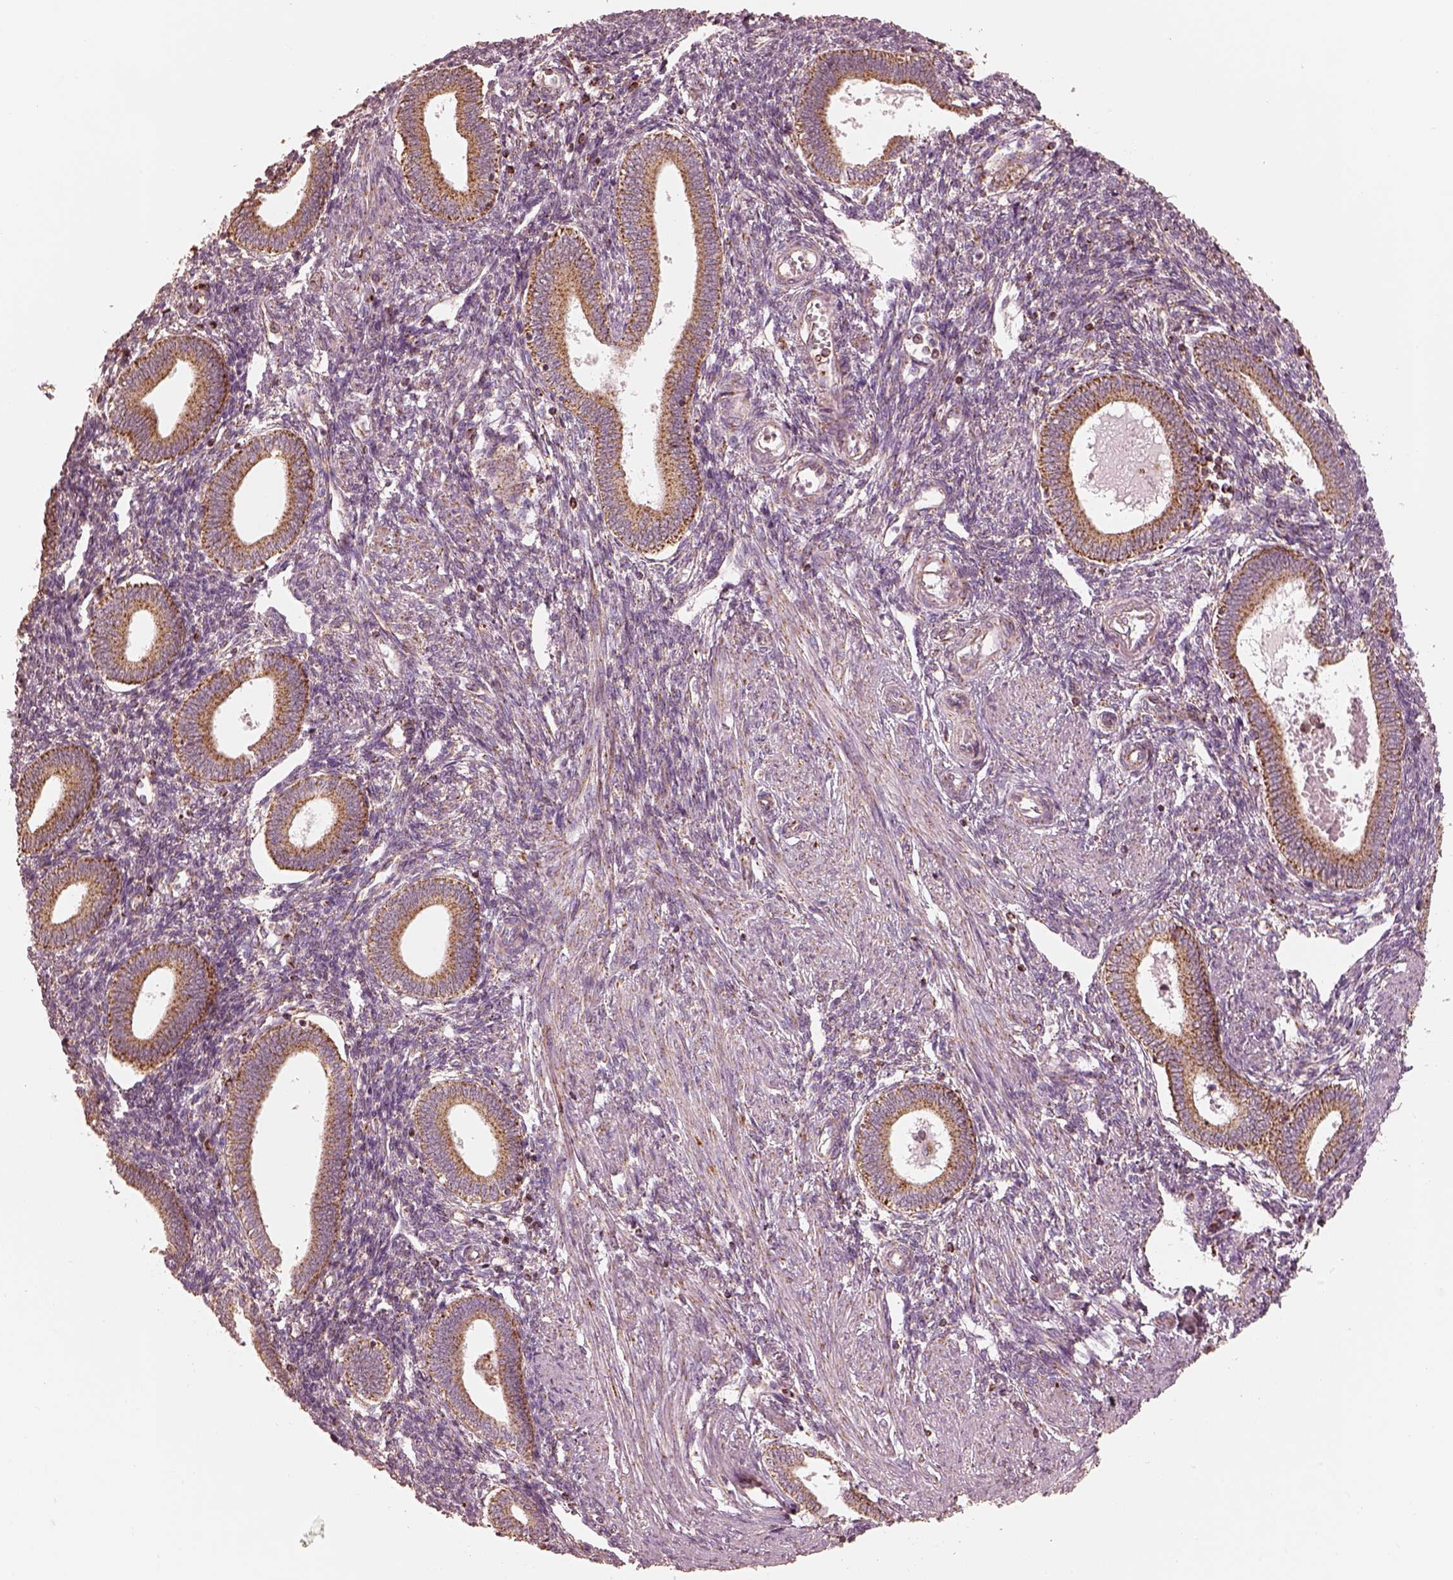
{"staining": {"intensity": "weak", "quantity": "25%-75%", "location": "cytoplasmic/membranous"}, "tissue": "endometrium", "cell_type": "Cells in endometrial stroma", "image_type": "normal", "snomed": [{"axis": "morphology", "description": "Normal tissue, NOS"}, {"axis": "topography", "description": "Endometrium"}], "caption": "Protein expression analysis of normal endometrium reveals weak cytoplasmic/membranous expression in approximately 25%-75% of cells in endometrial stroma.", "gene": "ENTPD6", "patient": {"sex": "female", "age": 42}}